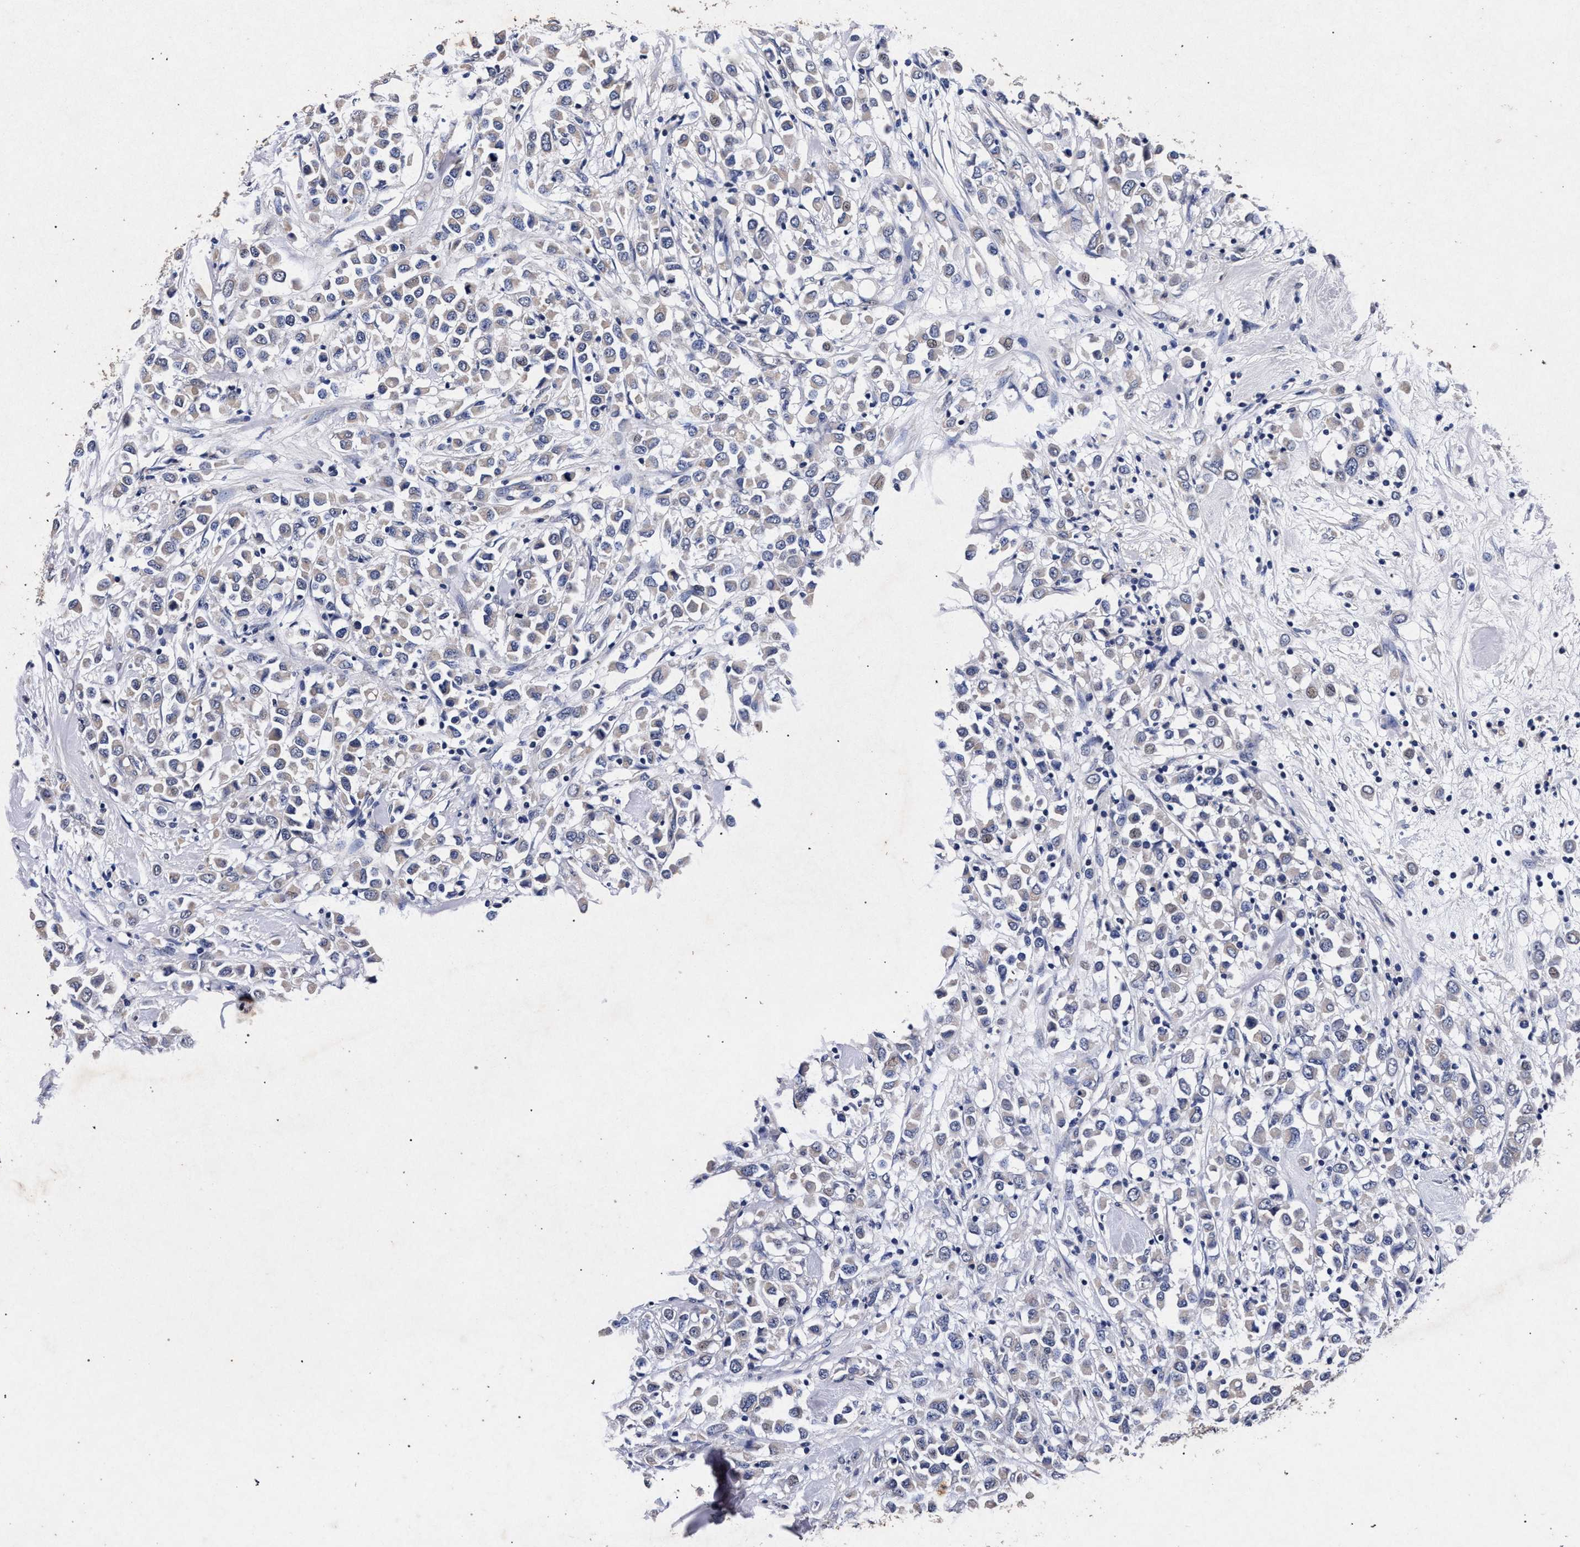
{"staining": {"intensity": "weak", "quantity": "<25%", "location": "cytoplasmic/membranous"}, "tissue": "breast cancer", "cell_type": "Tumor cells", "image_type": "cancer", "snomed": [{"axis": "morphology", "description": "Duct carcinoma"}, {"axis": "topography", "description": "Breast"}], "caption": "This is an immunohistochemistry (IHC) image of breast cancer (intraductal carcinoma). There is no positivity in tumor cells.", "gene": "ATP1A2", "patient": {"sex": "female", "age": 61}}